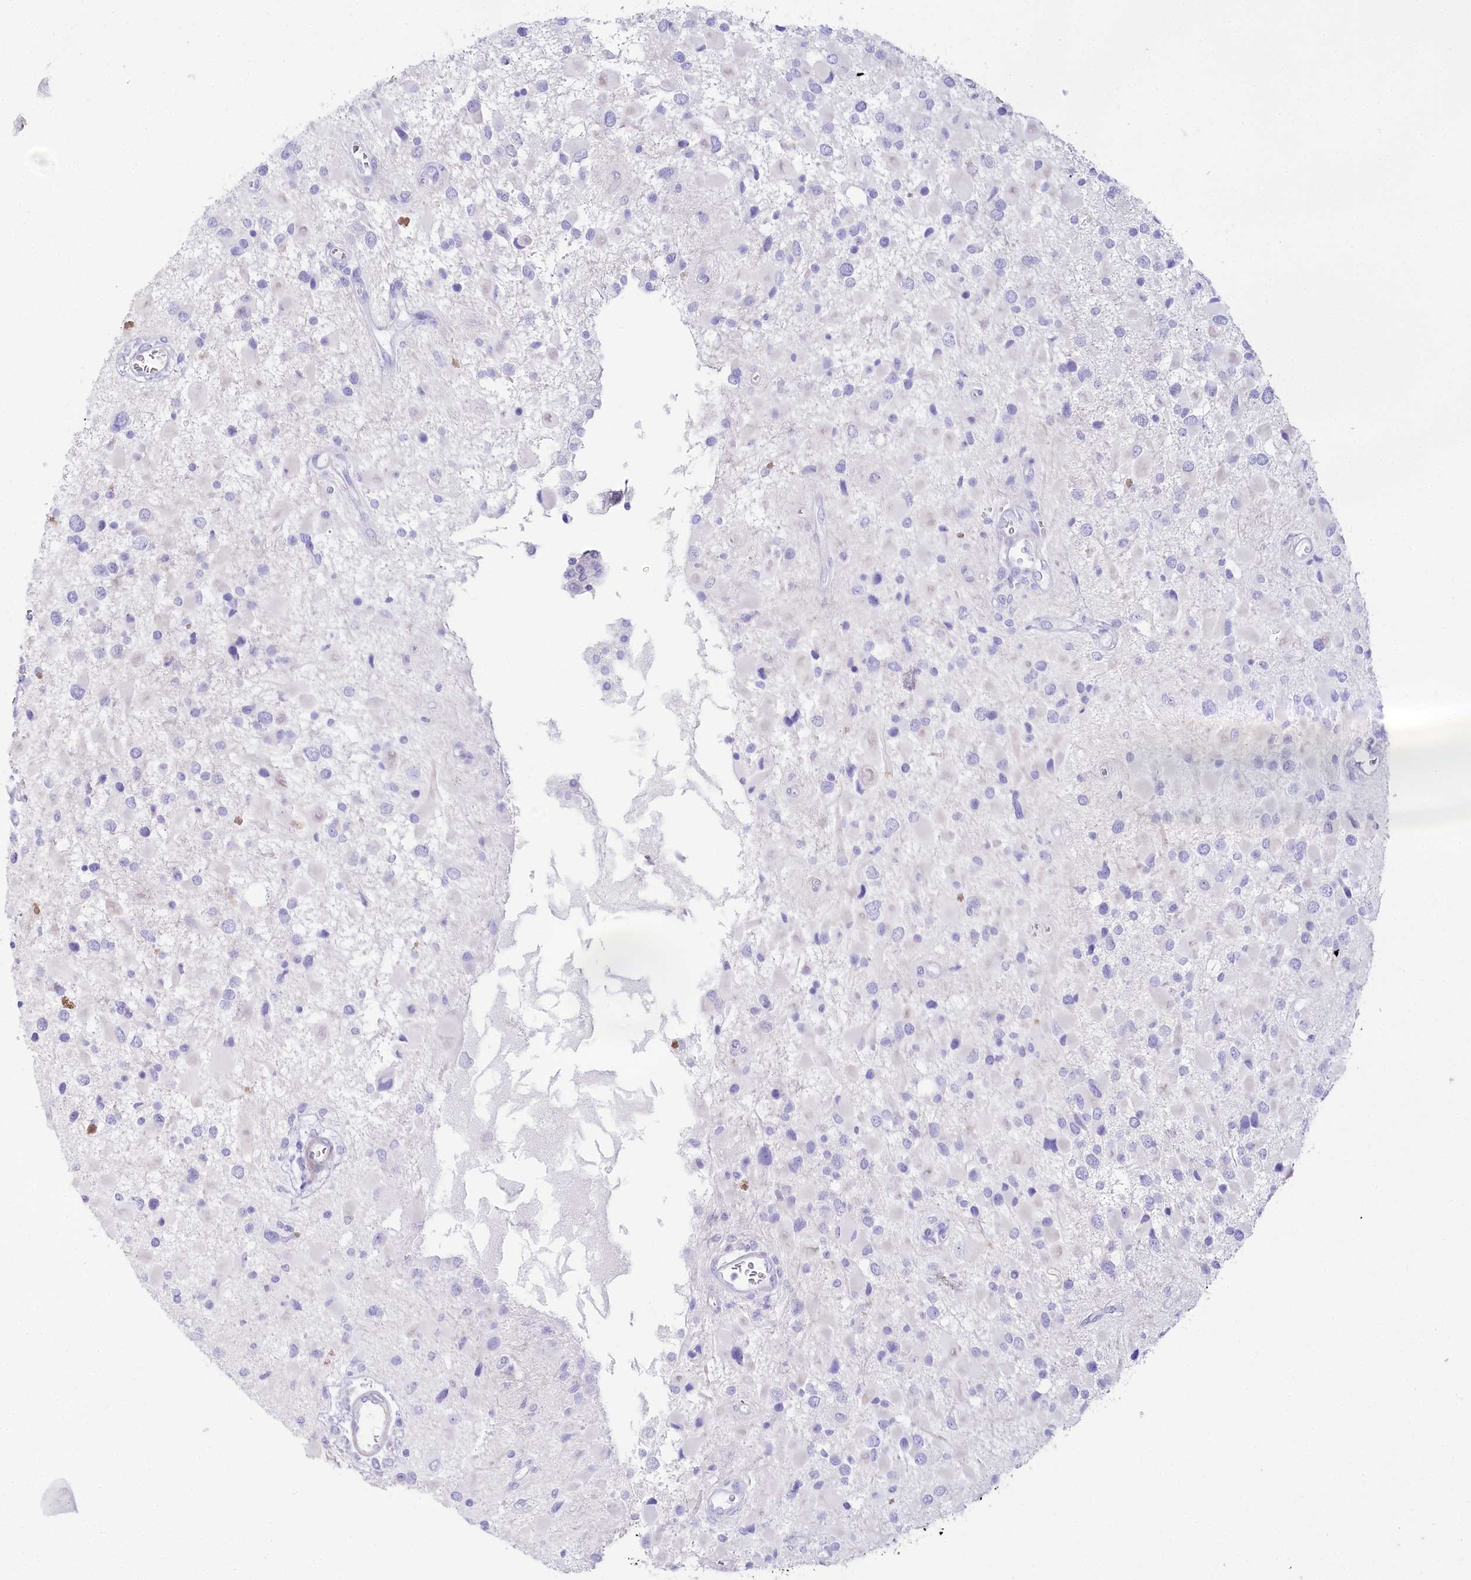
{"staining": {"intensity": "negative", "quantity": "none", "location": "none"}, "tissue": "glioma", "cell_type": "Tumor cells", "image_type": "cancer", "snomed": [{"axis": "morphology", "description": "Glioma, malignant, High grade"}, {"axis": "topography", "description": "Brain"}], "caption": "A micrograph of glioma stained for a protein exhibits no brown staining in tumor cells.", "gene": "CSN3", "patient": {"sex": "male", "age": 53}}